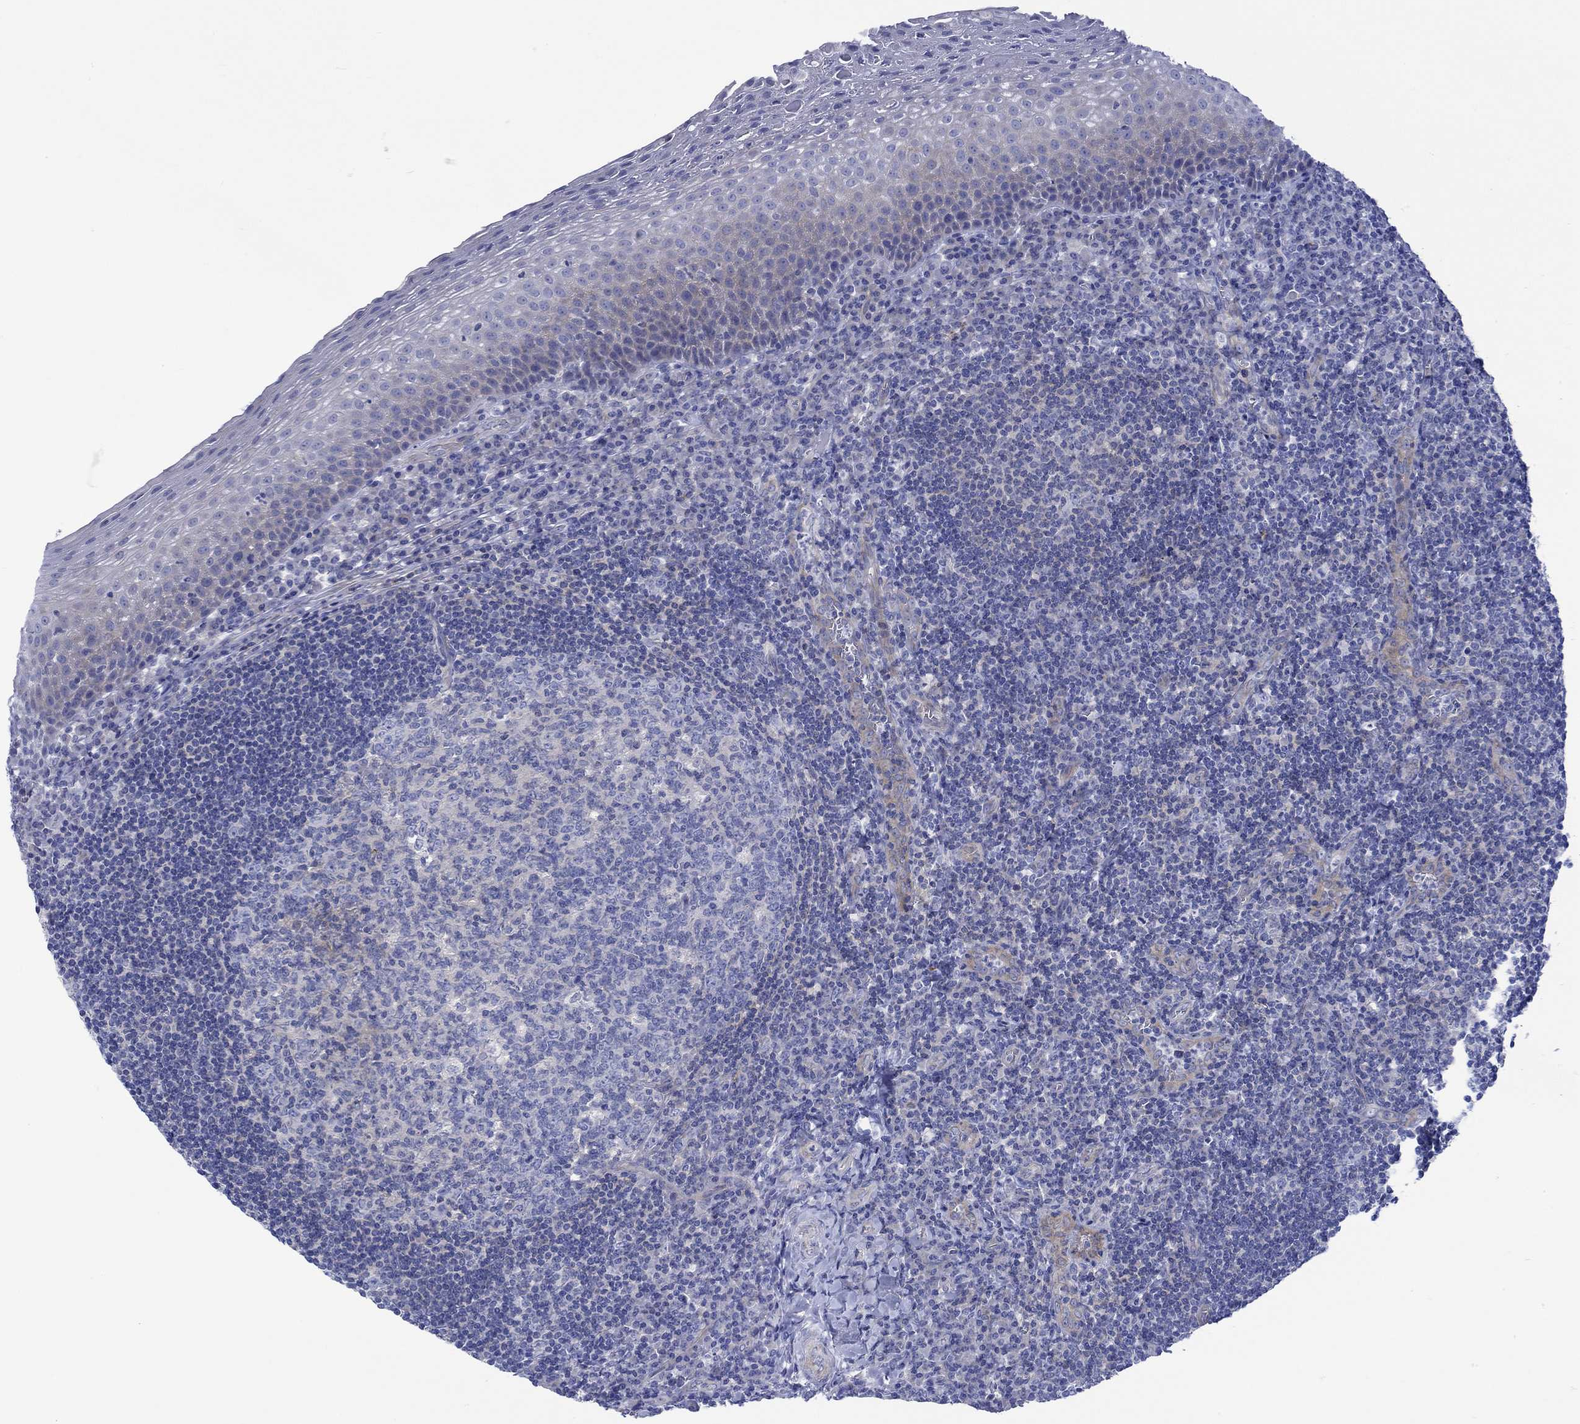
{"staining": {"intensity": "negative", "quantity": "none", "location": "none"}, "tissue": "tonsil", "cell_type": "Germinal center cells", "image_type": "normal", "snomed": [{"axis": "morphology", "description": "Normal tissue, NOS"}, {"axis": "morphology", "description": "Inflammation, NOS"}, {"axis": "topography", "description": "Tonsil"}], "caption": "Tonsil stained for a protein using IHC exhibits no positivity germinal center cells.", "gene": "NRIP3", "patient": {"sex": "female", "age": 31}}